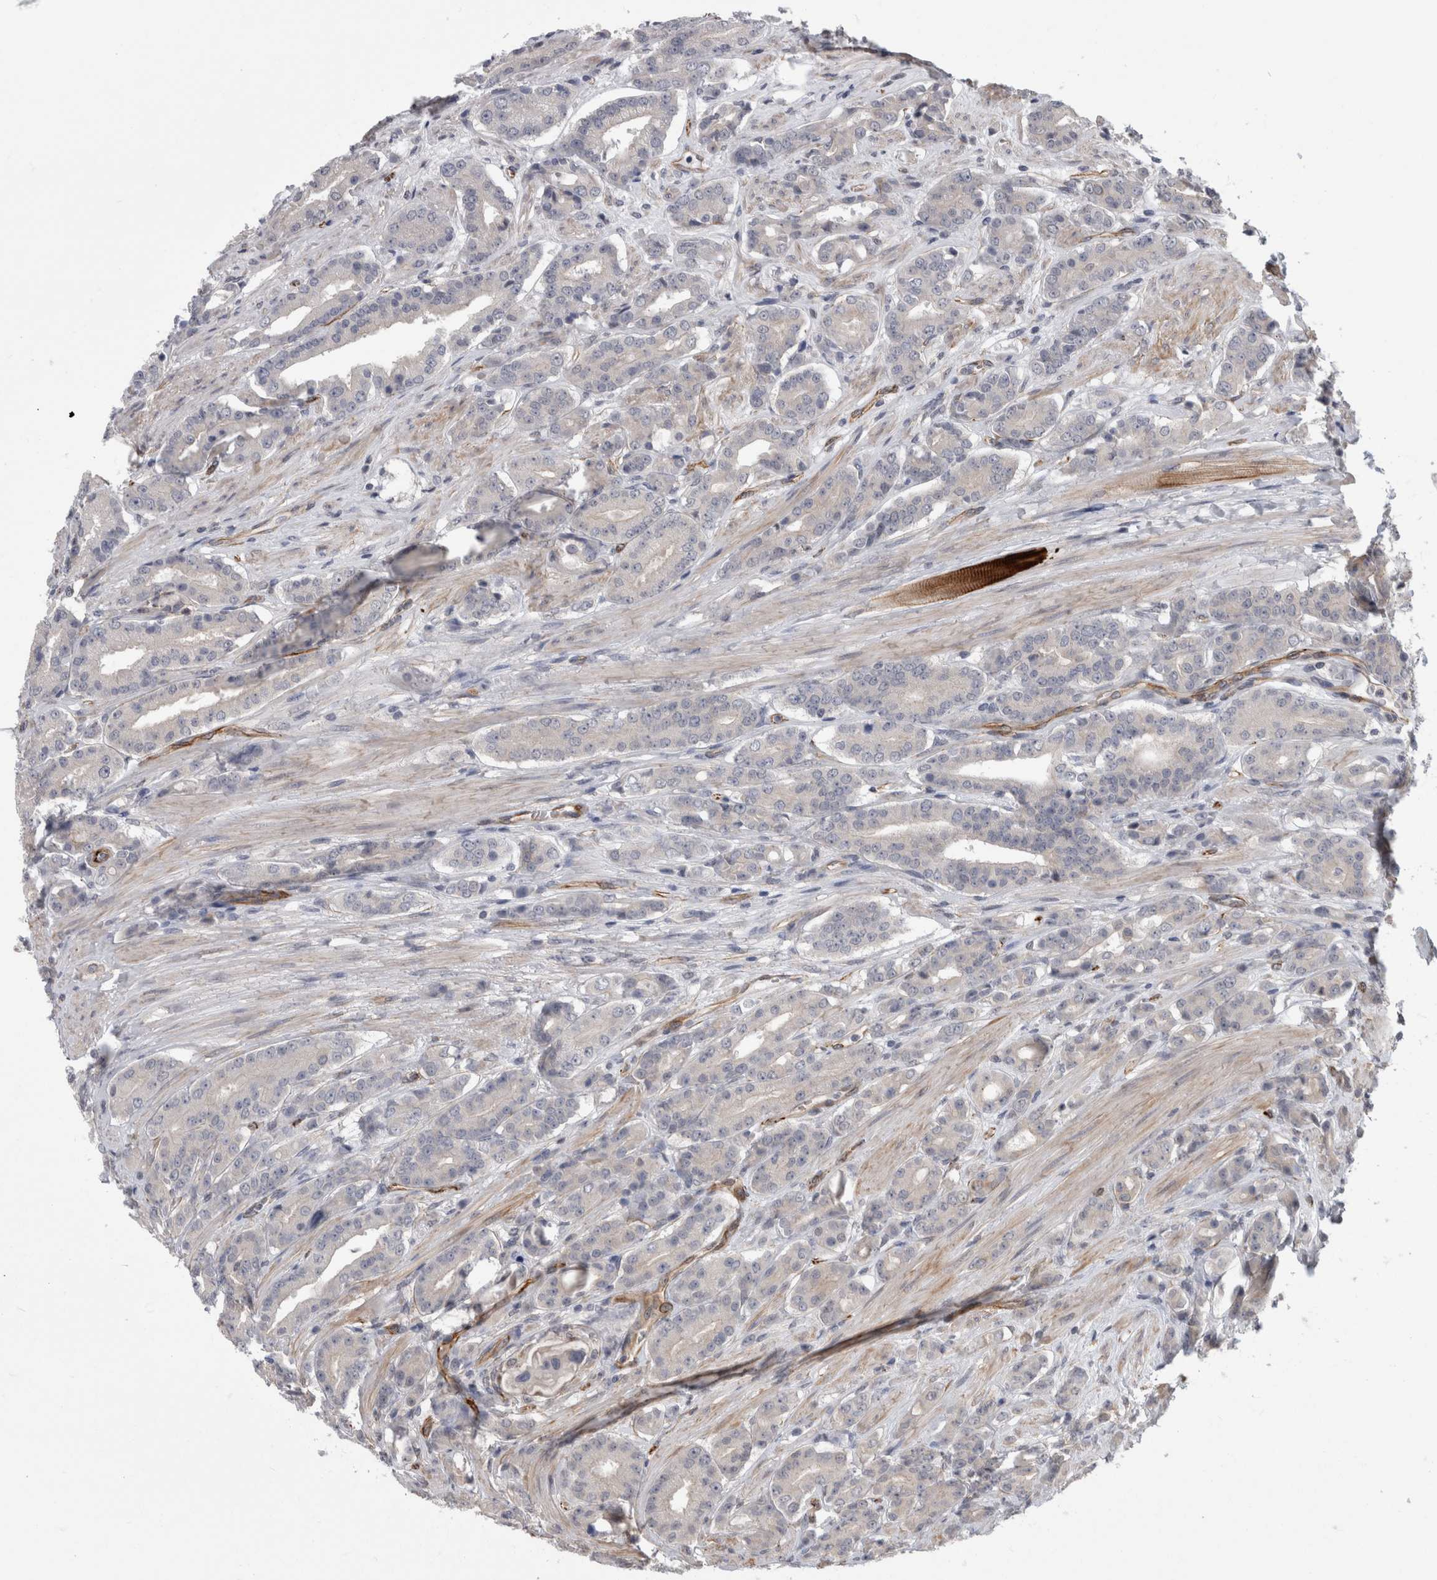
{"staining": {"intensity": "negative", "quantity": "none", "location": "none"}, "tissue": "prostate cancer", "cell_type": "Tumor cells", "image_type": "cancer", "snomed": [{"axis": "morphology", "description": "Adenocarcinoma, High grade"}, {"axis": "topography", "description": "Prostate"}], "caption": "An image of adenocarcinoma (high-grade) (prostate) stained for a protein displays no brown staining in tumor cells.", "gene": "FAM83H", "patient": {"sex": "male", "age": 71}}